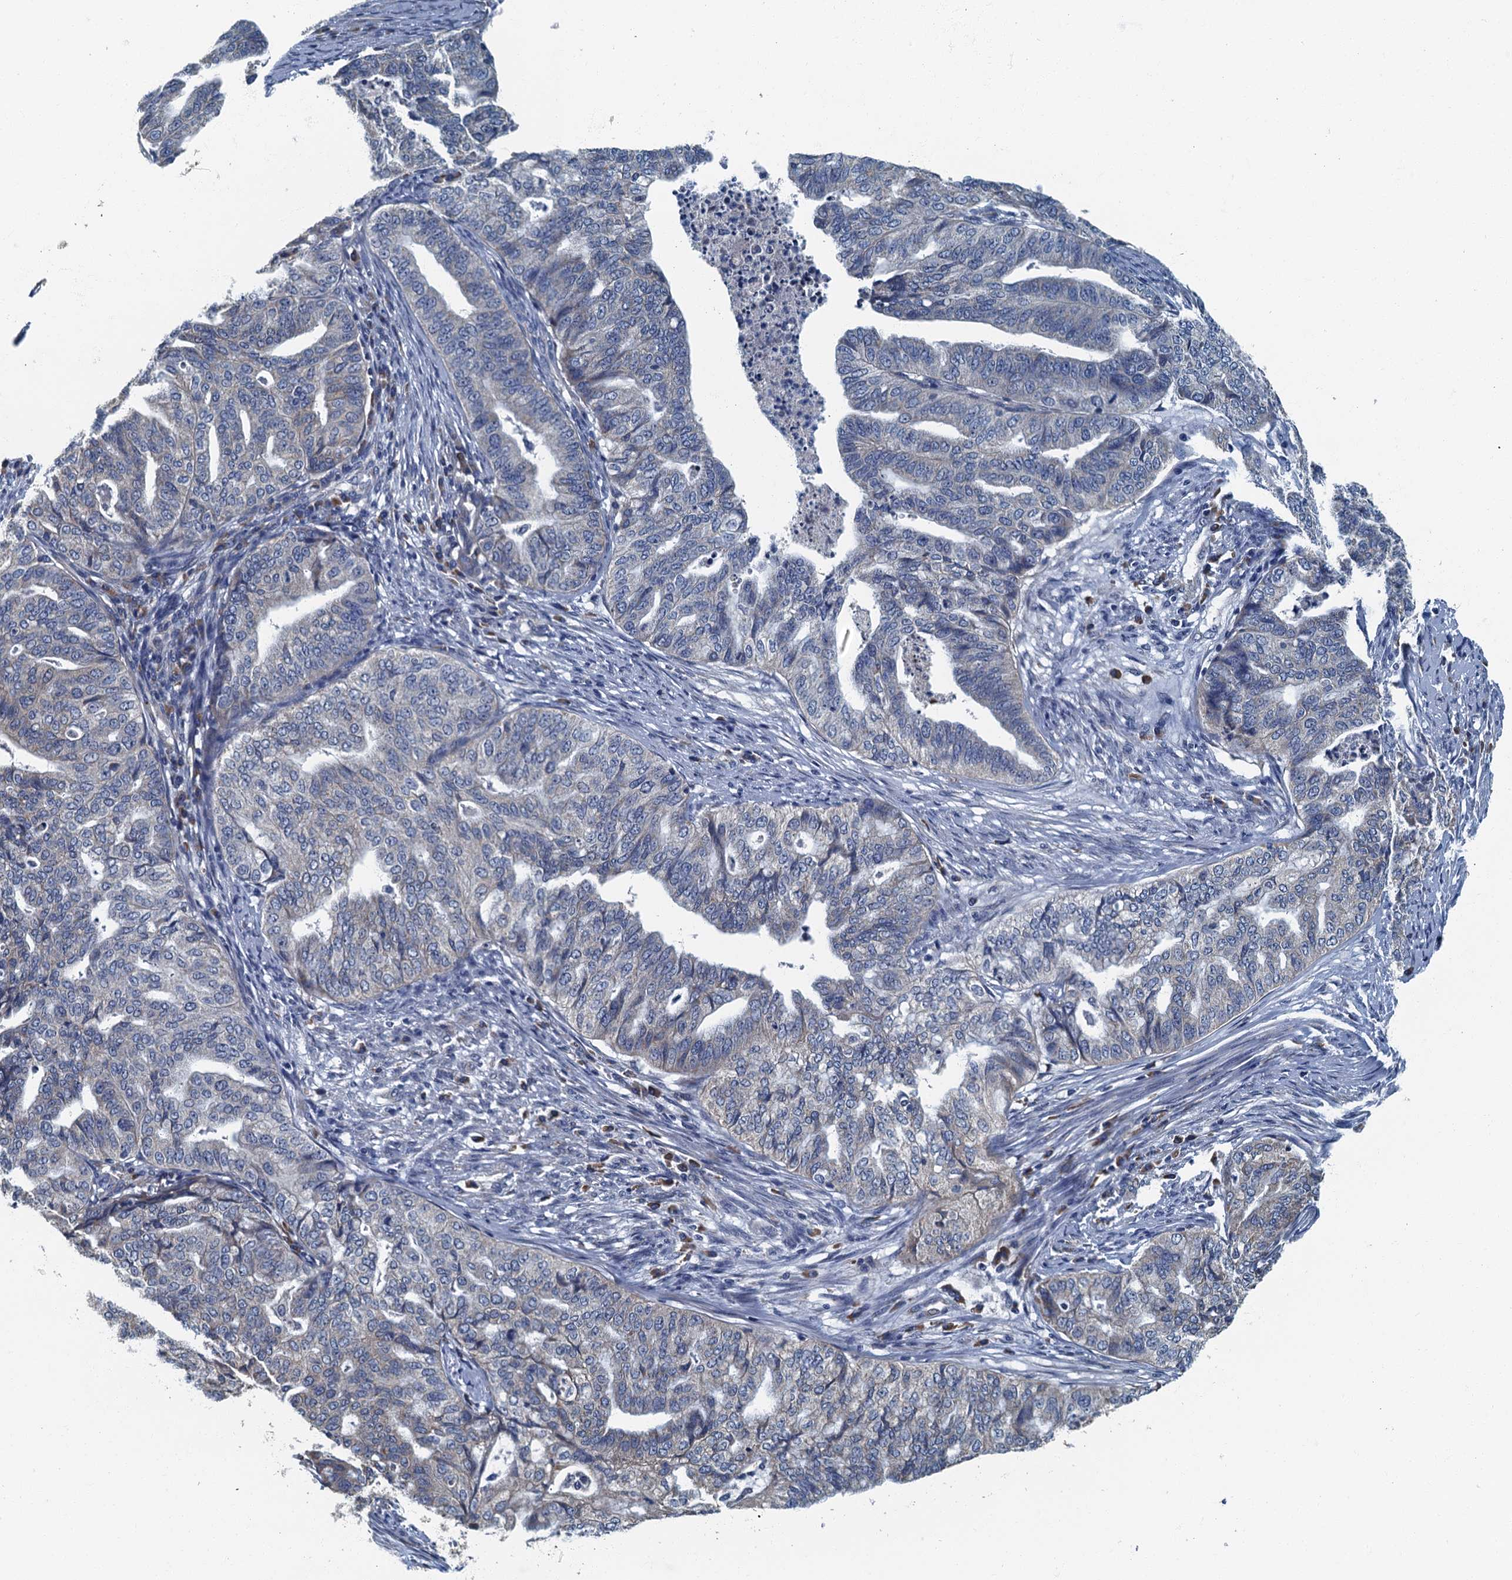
{"staining": {"intensity": "negative", "quantity": "none", "location": "none"}, "tissue": "endometrial cancer", "cell_type": "Tumor cells", "image_type": "cancer", "snomed": [{"axis": "morphology", "description": "Adenocarcinoma, NOS"}, {"axis": "topography", "description": "Endometrium"}], "caption": "There is no significant staining in tumor cells of endometrial cancer (adenocarcinoma).", "gene": "DDX49", "patient": {"sex": "female", "age": 79}}